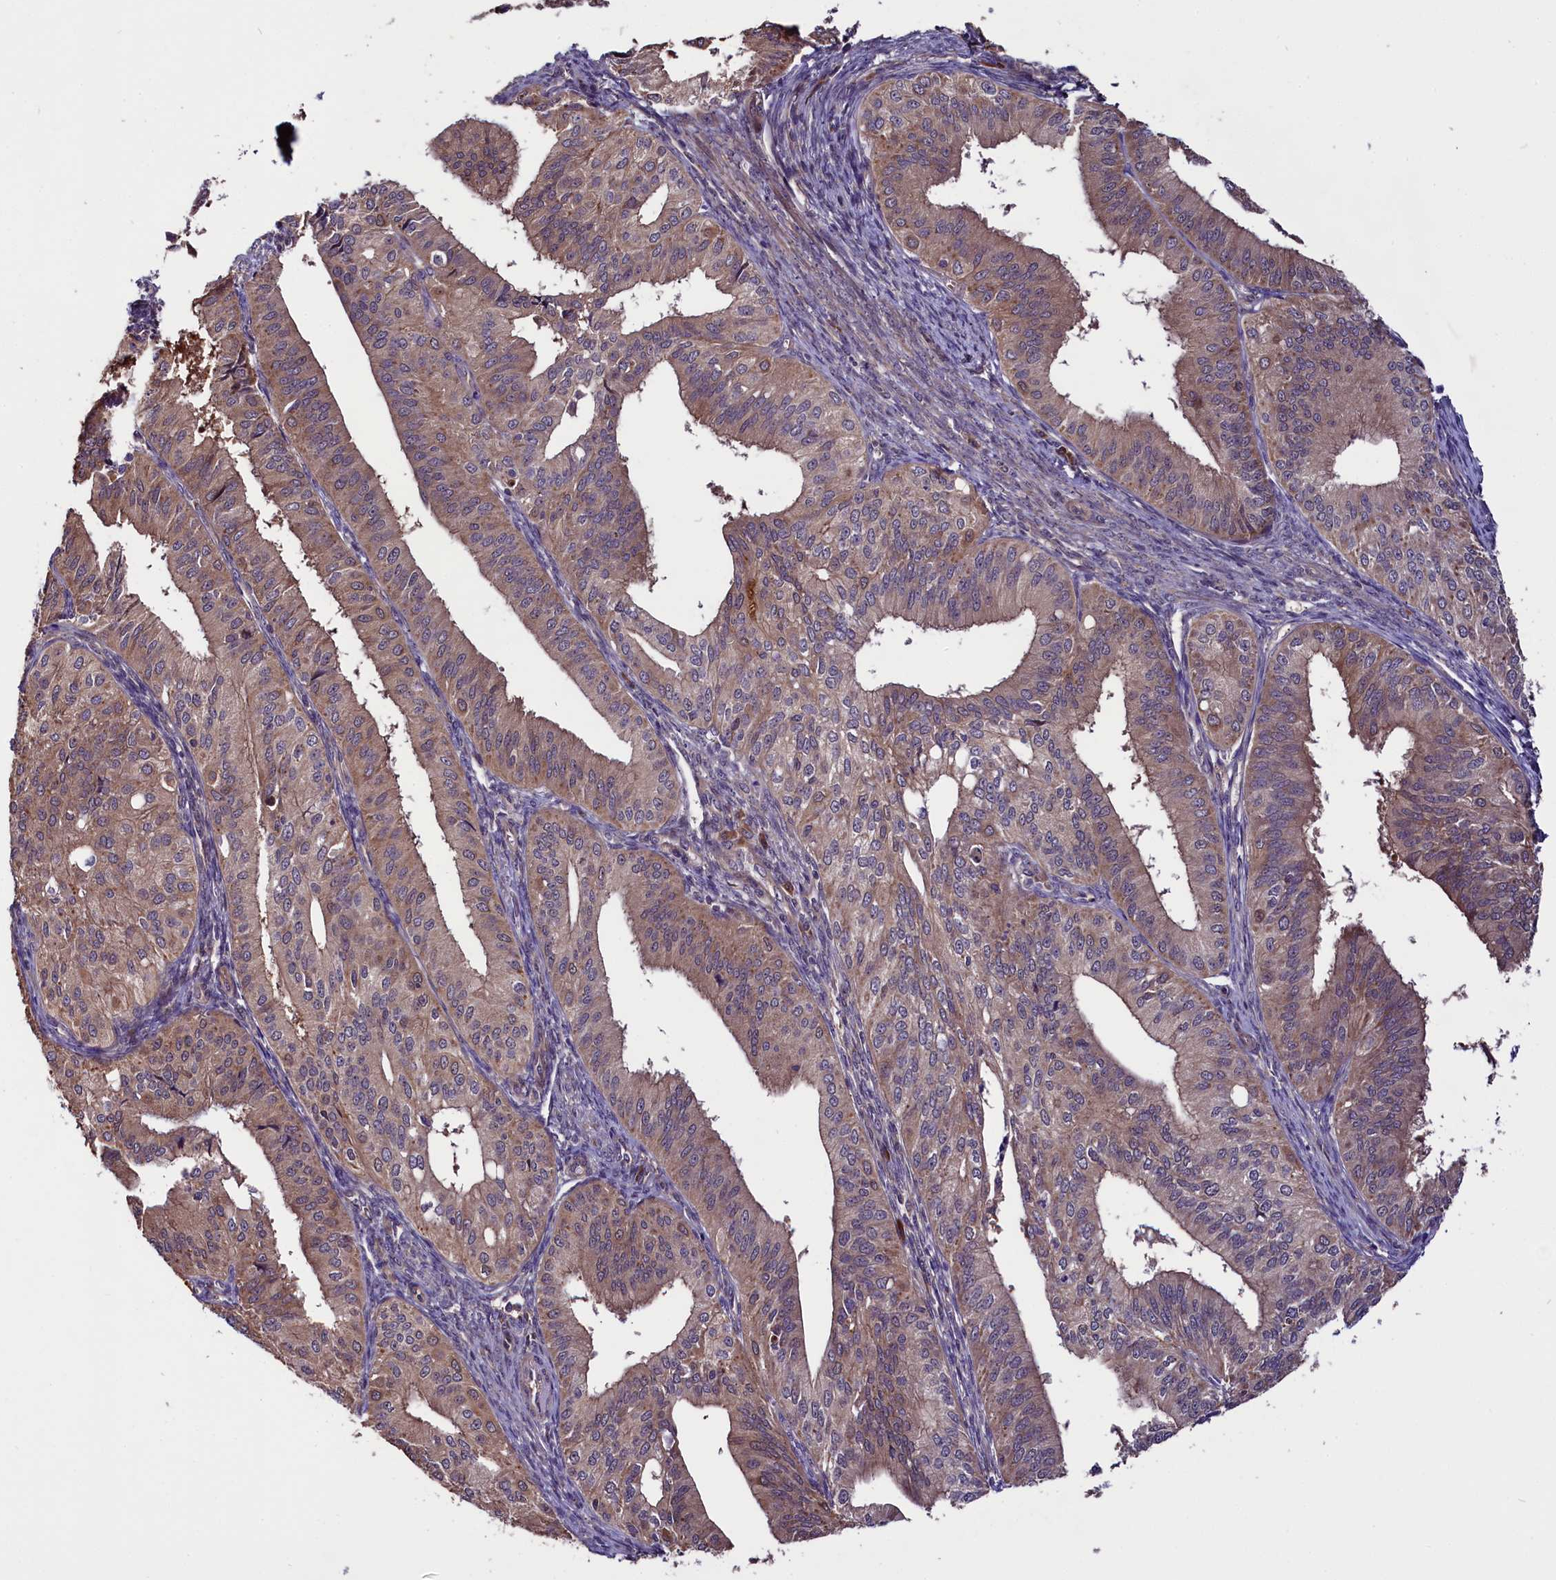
{"staining": {"intensity": "weak", "quantity": ">75%", "location": "cytoplasmic/membranous"}, "tissue": "endometrial cancer", "cell_type": "Tumor cells", "image_type": "cancer", "snomed": [{"axis": "morphology", "description": "Adenocarcinoma, NOS"}, {"axis": "topography", "description": "Endometrium"}], "caption": "High-power microscopy captured an immunohistochemistry micrograph of endometrial cancer (adenocarcinoma), revealing weak cytoplasmic/membranous expression in about >75% of tumor cells.", "gene": "RPUSD2", "patient": {"sex": "female", "age": 50}}